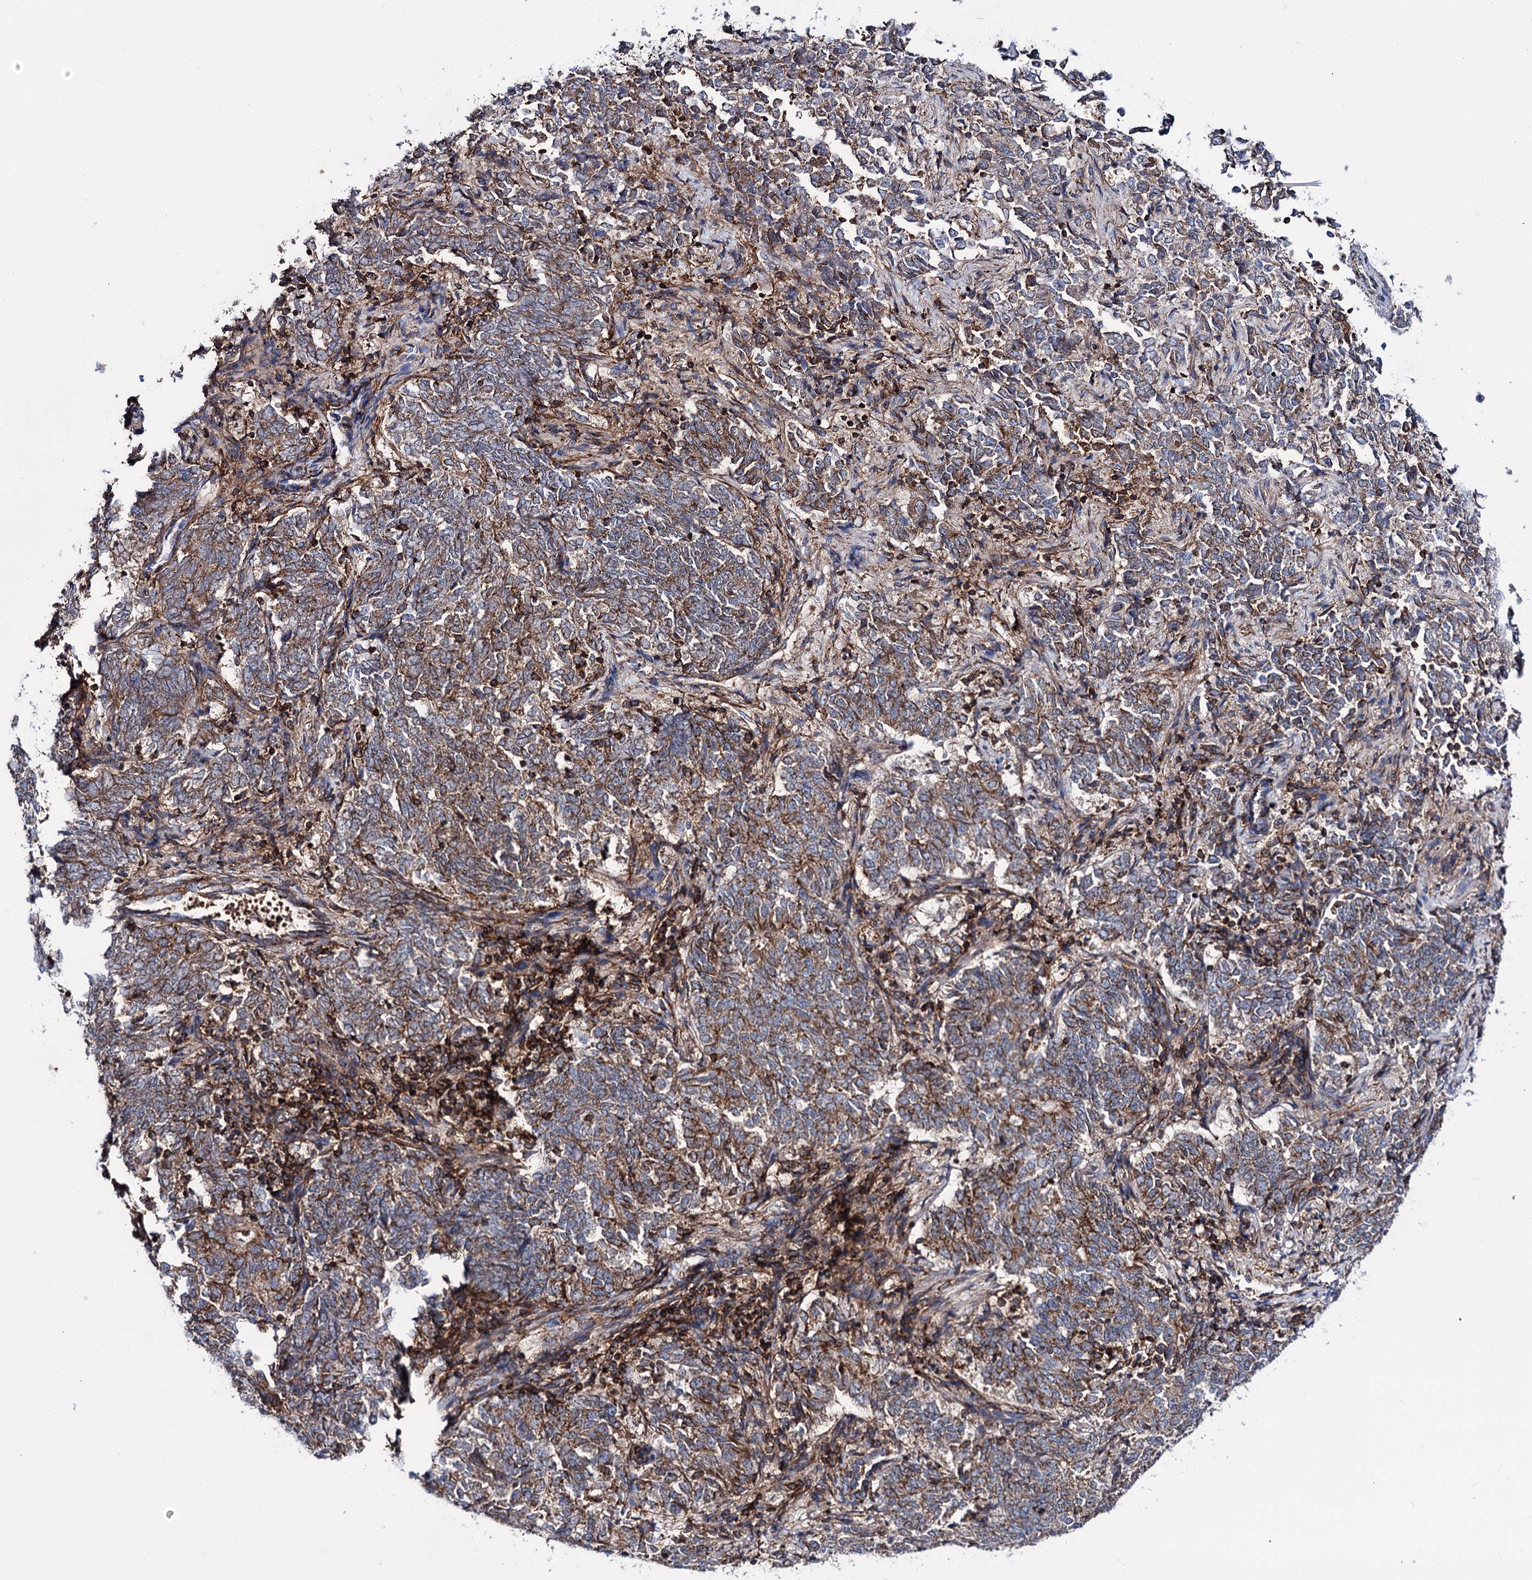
{"staining": {"intensity": "moderate", "quantity": ">75%", "location": "cytoplasmic/membranous"}, "tissue": "endometrial cancer", "cell_type": "Tumor cells", "image_type": "cancer", "snomed": [{"axis": "morphology", "description": "Adenocarcinoma, NOS"}, {"axis": "topography", "description": "Endometrium"}], "caption": "The immunohistochemical stain shows moderate cytoplasmic/membranous expression in tumor cells of adenocarcinoma (endometrial) tissue. (DAB (3,3'-diaminobenzidine) = brown stain, brightfield microscopy at high magnification).", "gene": "DEF6", "patient": {"sex": "female", "age": 80}}